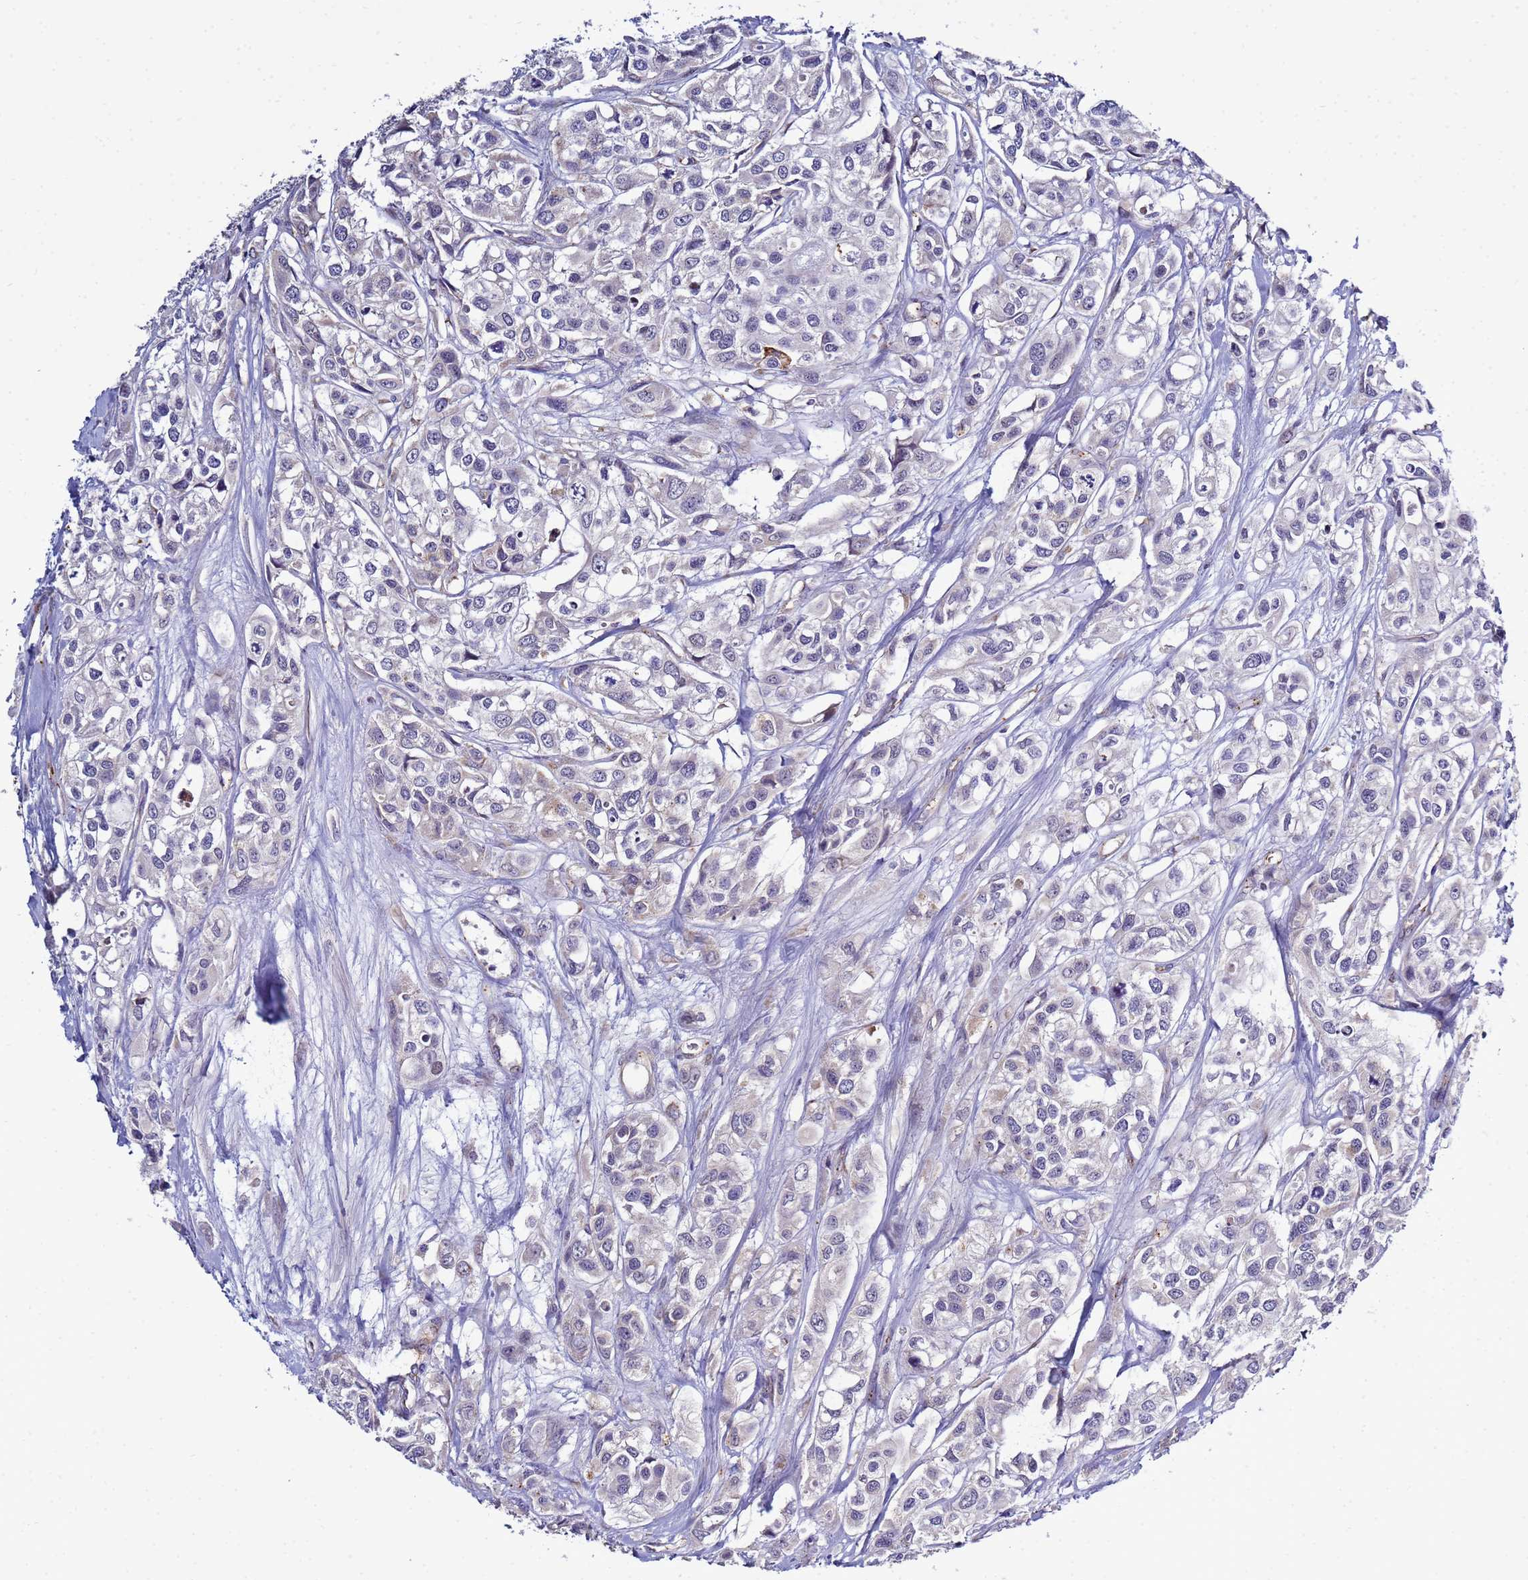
{"staining": {"intensity": "negative", "quantity": "none", "location": "none"}, "tissue": "urothelial cancer", "cell_type": "Tumor cells", "image_type": "cancer", "snomed": [{"axis": "morphology", "description": "Urothelial carcinoma, High grade"}, {"axis": "topography", "description": "Urinary bladder"}], "caption": "This photomicrograph is of urothelial carcinoma (high-grade) stained with IHC to label a protein in brown with the nuclei are counter-stained blue. There is no positivity in tumor cells.", "gene": "NOL8", "patient": {"sex": "male", "age": 67}}